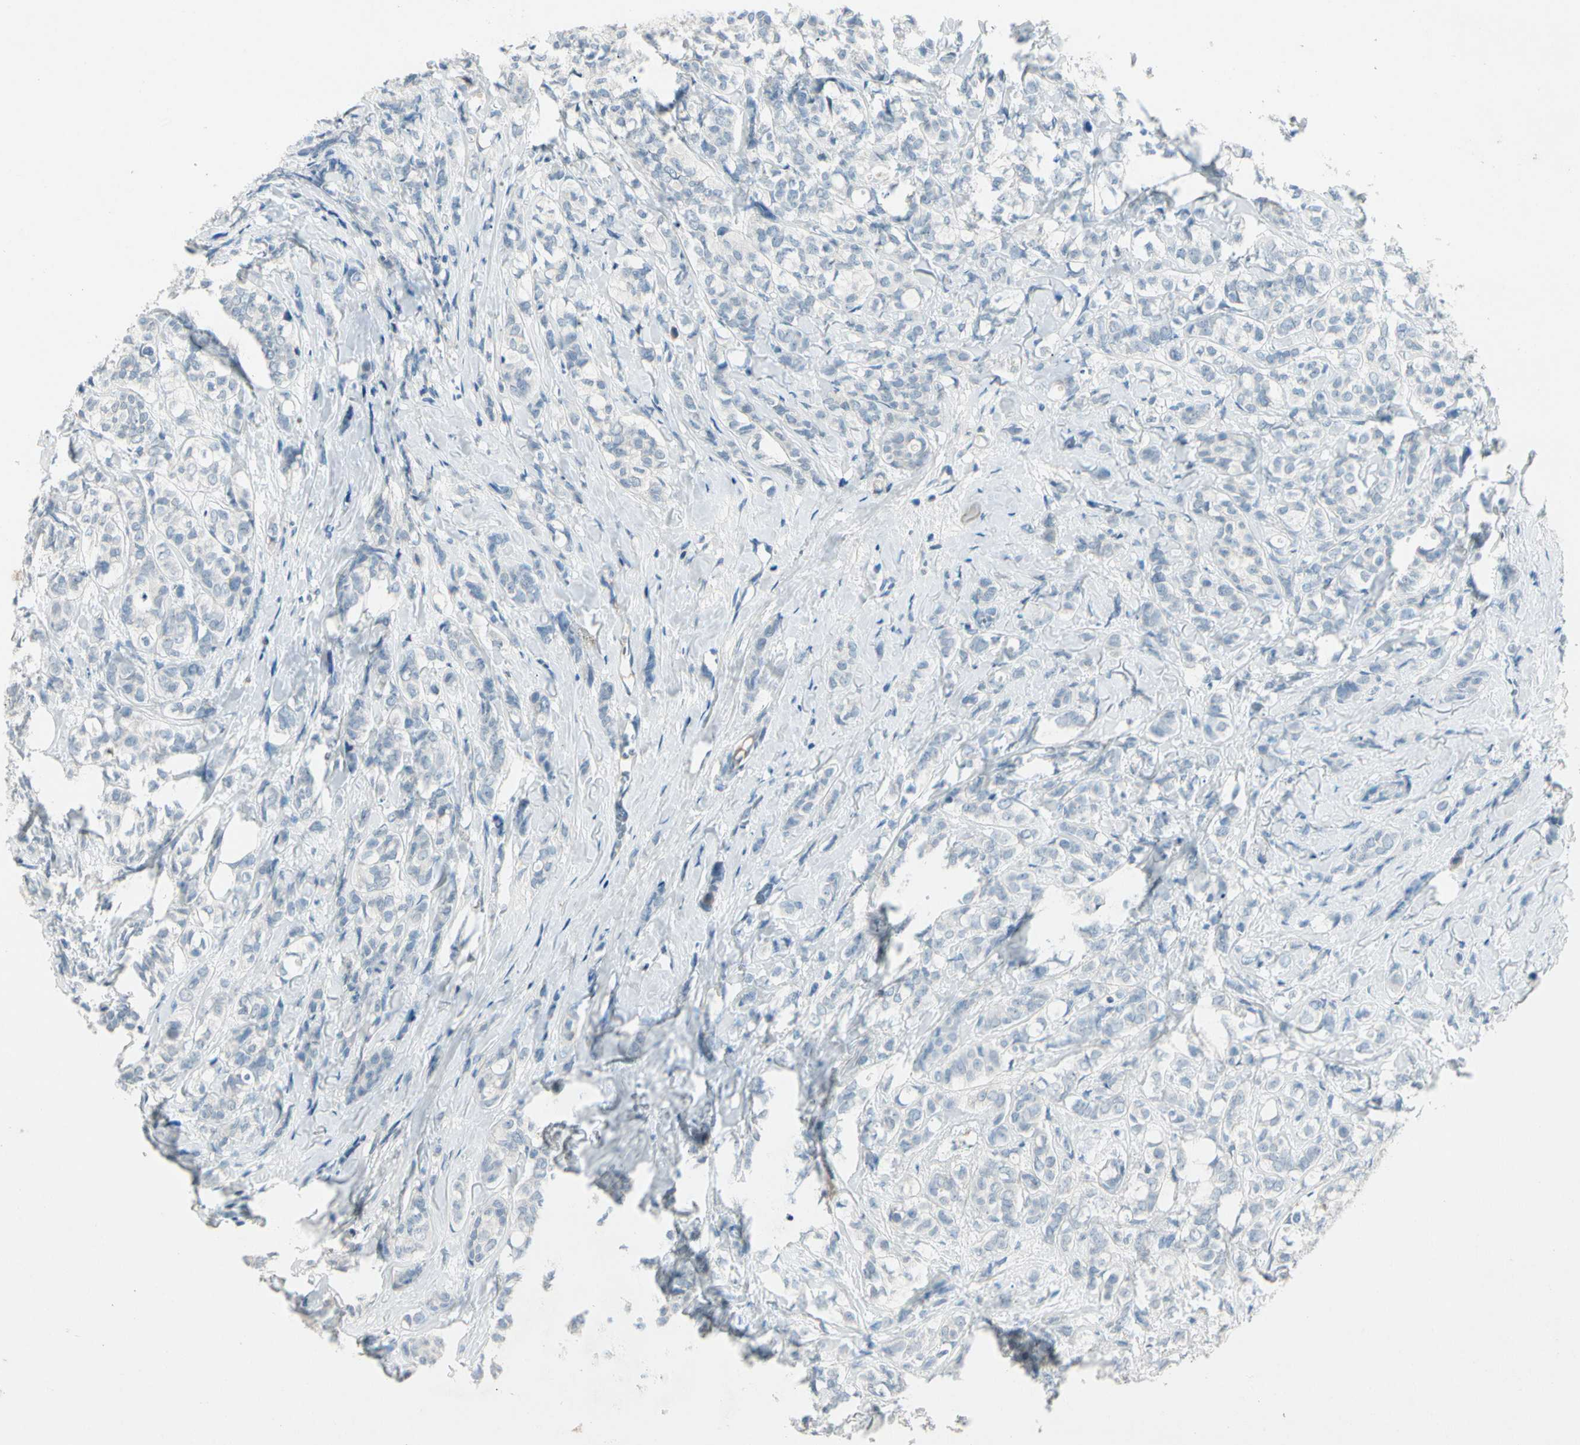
{"staining": {"intensity": "negative", "quantity": "none", "location": "none"}, "tissue": "breast cancer", "cell_type": "Tumor cells", "image_type": "cancer", "snomed": [{"axis": "morphology", "description": "Lobular carcinoma"}, {"axis": "topography", "description": "Breast"}], "caption": "Immunohistochemistry (IHC) photomicrograph of neoplastic tissue: breast cancer stained with DAB (3,3'-diaminobenzidine) reveals no significant protein staining in tumor cells.", "gene": "SERPIND1", "patient": {"sex": "female", "age": 60}}